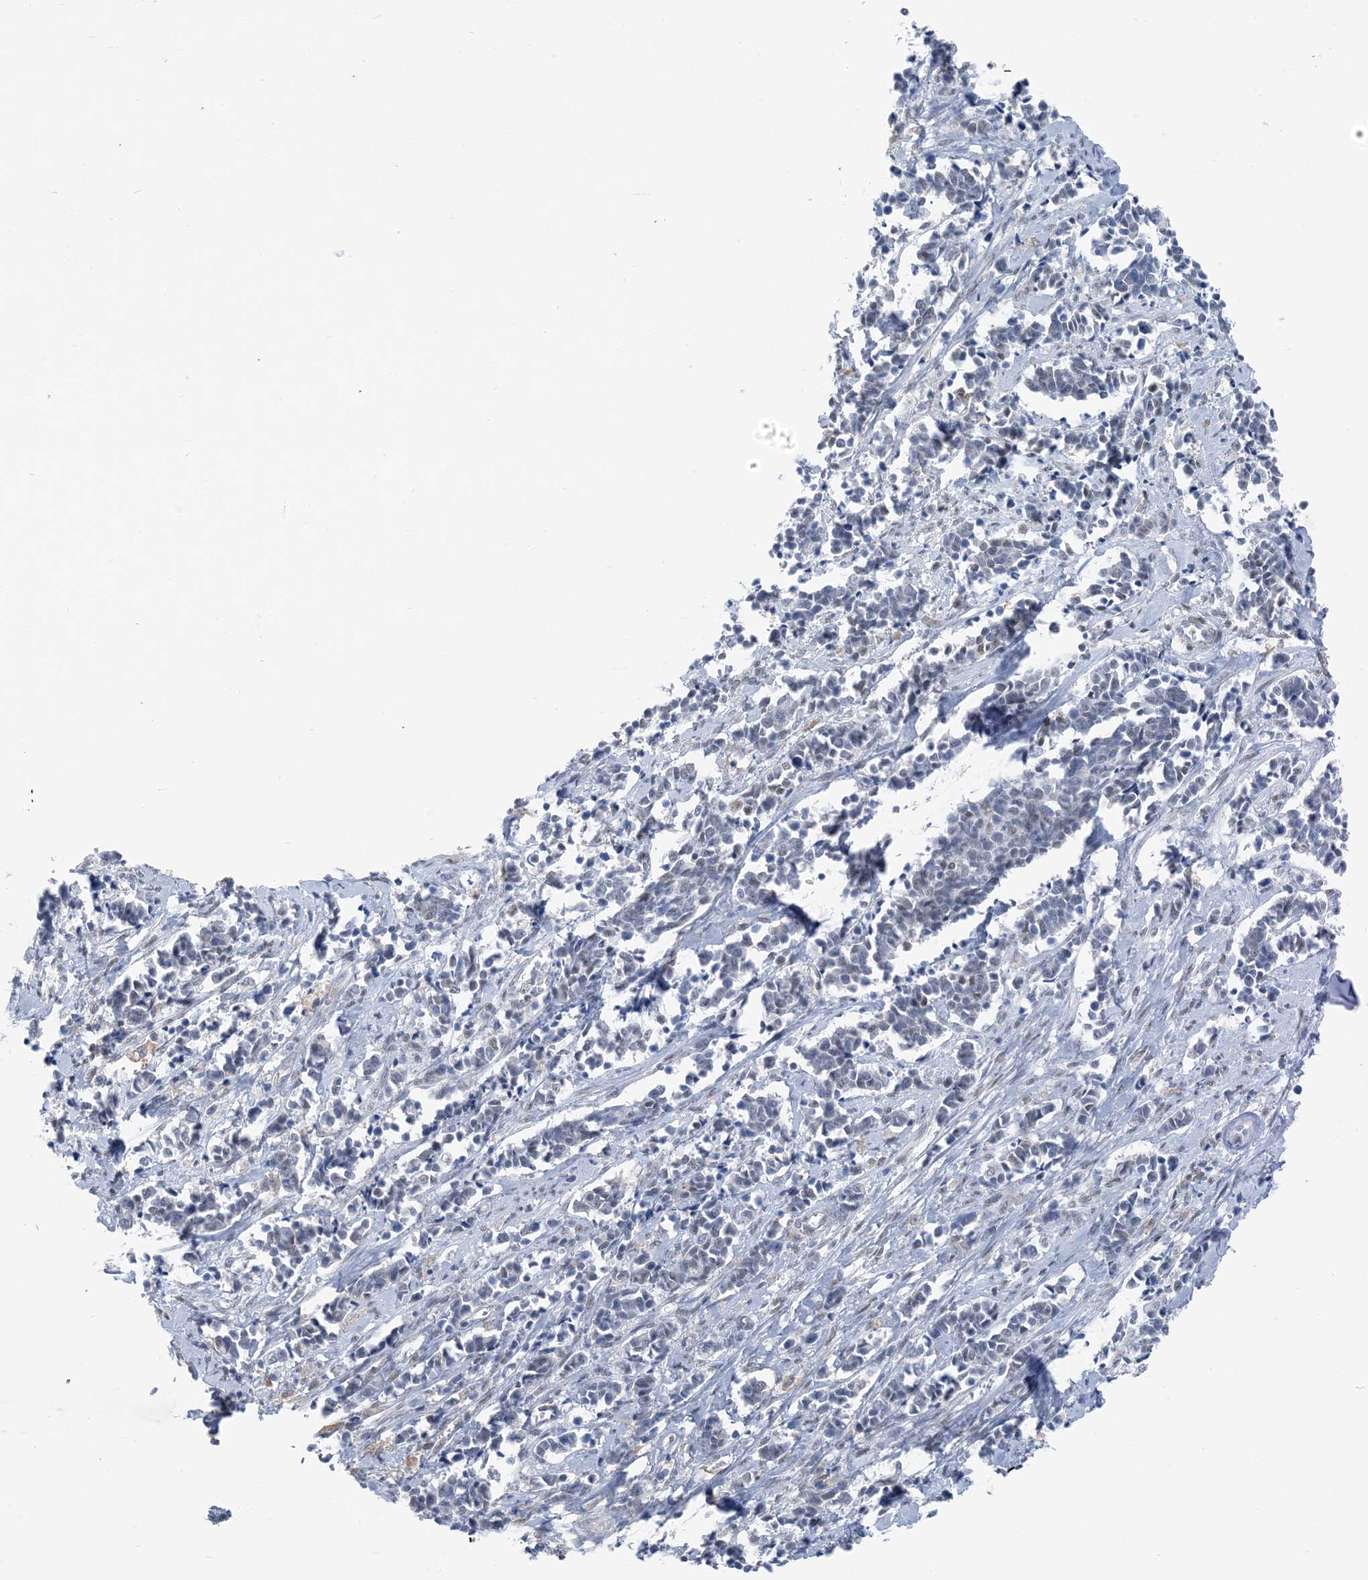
{"staining": {"intensity": "negative", "quantity": "none", "location": "none"}, "tissue": "cervical cancer", "cell_type": "Tumor cells", "image_type": "cancer", "snomed": [{"axis": "morphology", "description": "Normal tissue, NOS"}, {"axis": "morphology", "description": "Squamous cell carcinoma, NOS"}, {"axis": "topography", "description": "Cervix"}], "caption": "A high-resolution photomicrograph shows immunohistochemistry (IHC) staining of squamous cell carcinoma (cervical), which shows no significant positivity in tumor cells.", "gene": "ZC3H12A", "patient": {"sex": "female", "age": 35}}